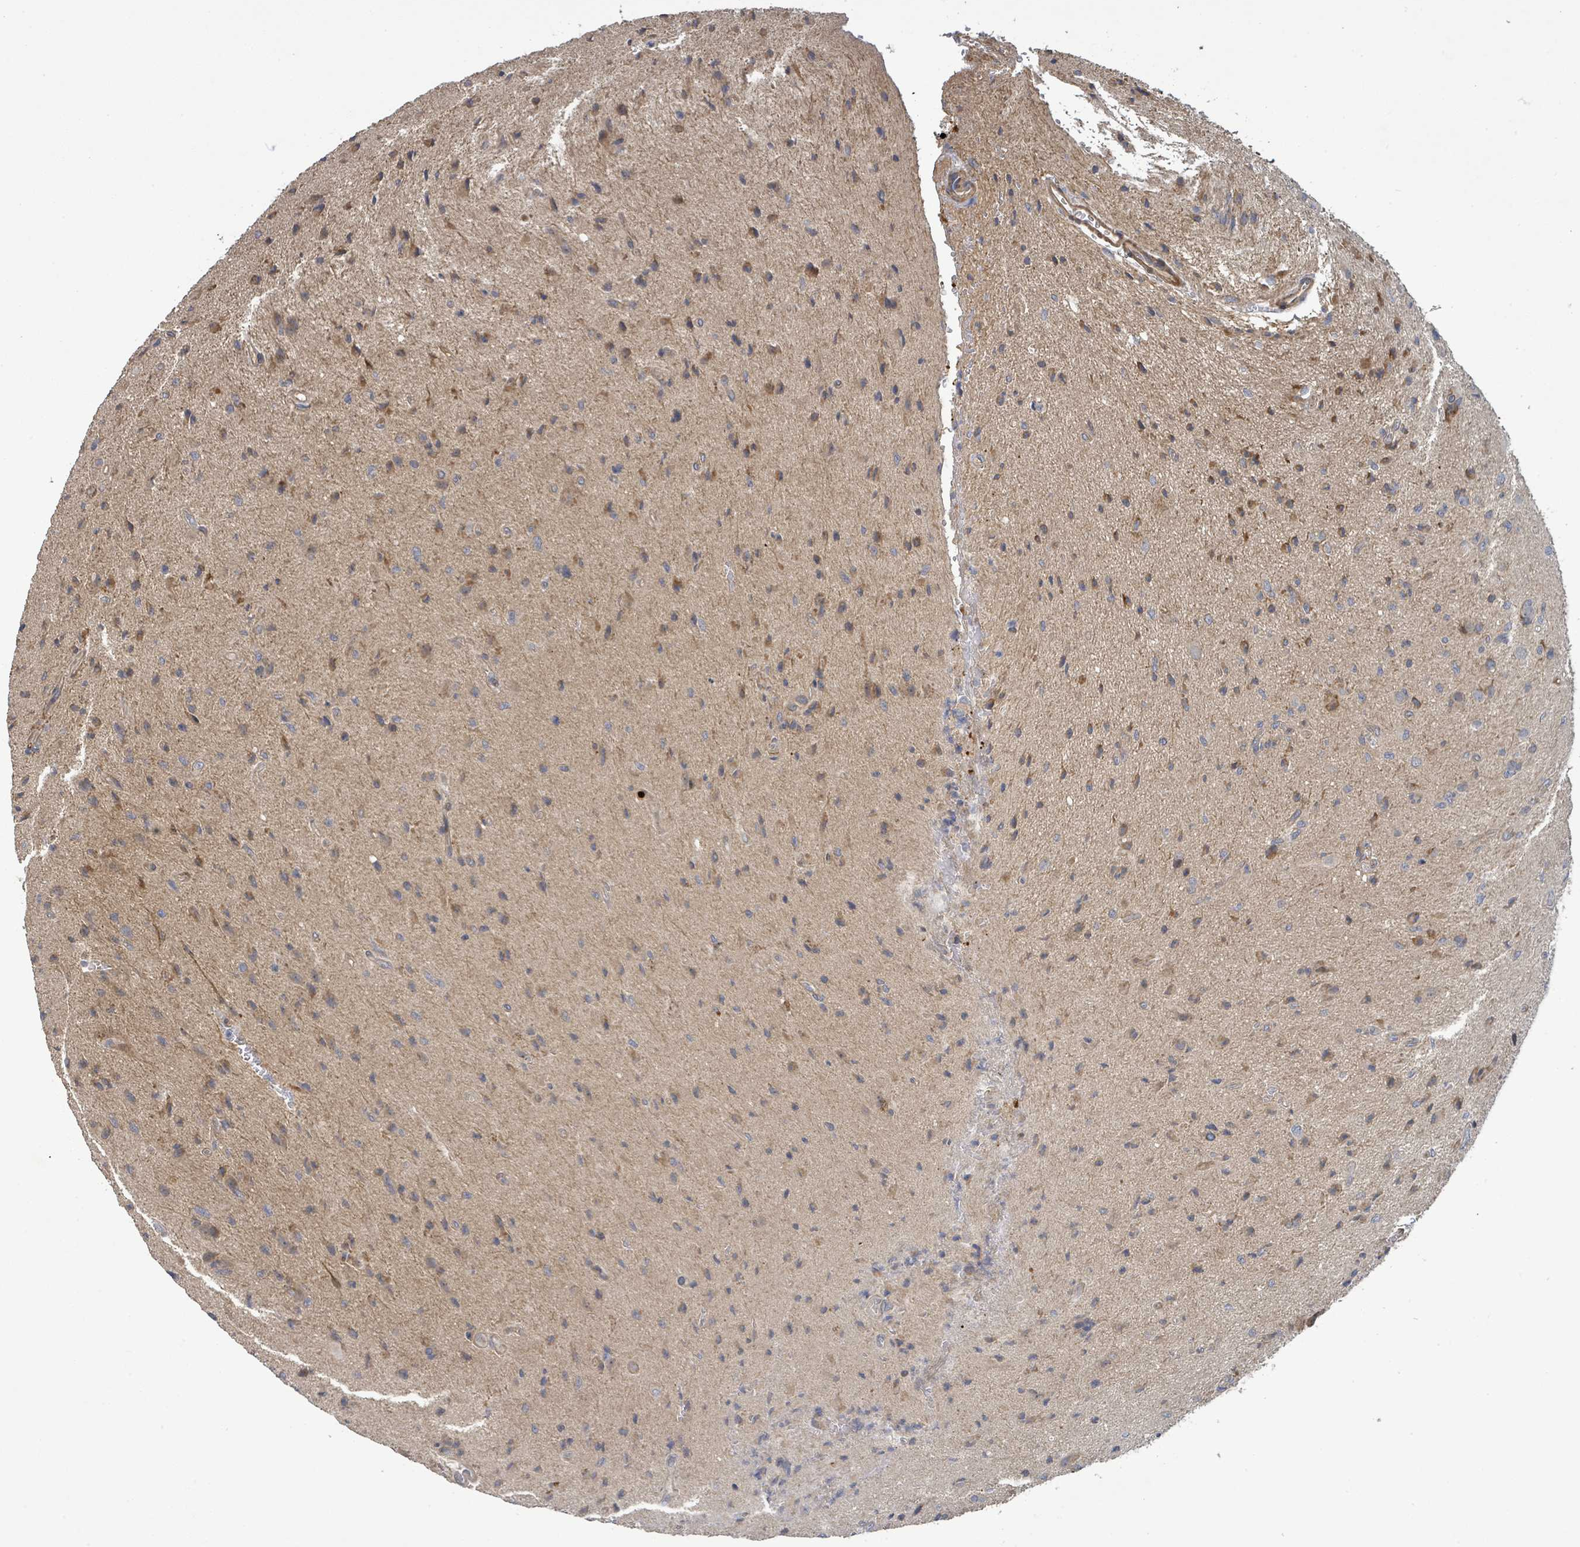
{"staining": {"intensity": "negative", "quantity": "none", "location": "none"}, "tissue": "glioma", "cell_type": "Tumor cells", "image_type": "cancer", "snomed": [{"axis": "morphology", "description": "Glioma, malignant, High grade"}, {"axis": "topography", "description": "Brain"}], "caption": "High power microscopy micrograph of an immunohistochemistry photomicrograph of malignant glioma (high-grade), revealing no significant staining in tumor cells.", "gene": "STARD4", "patient": {"sex": "male", "age": 36}}